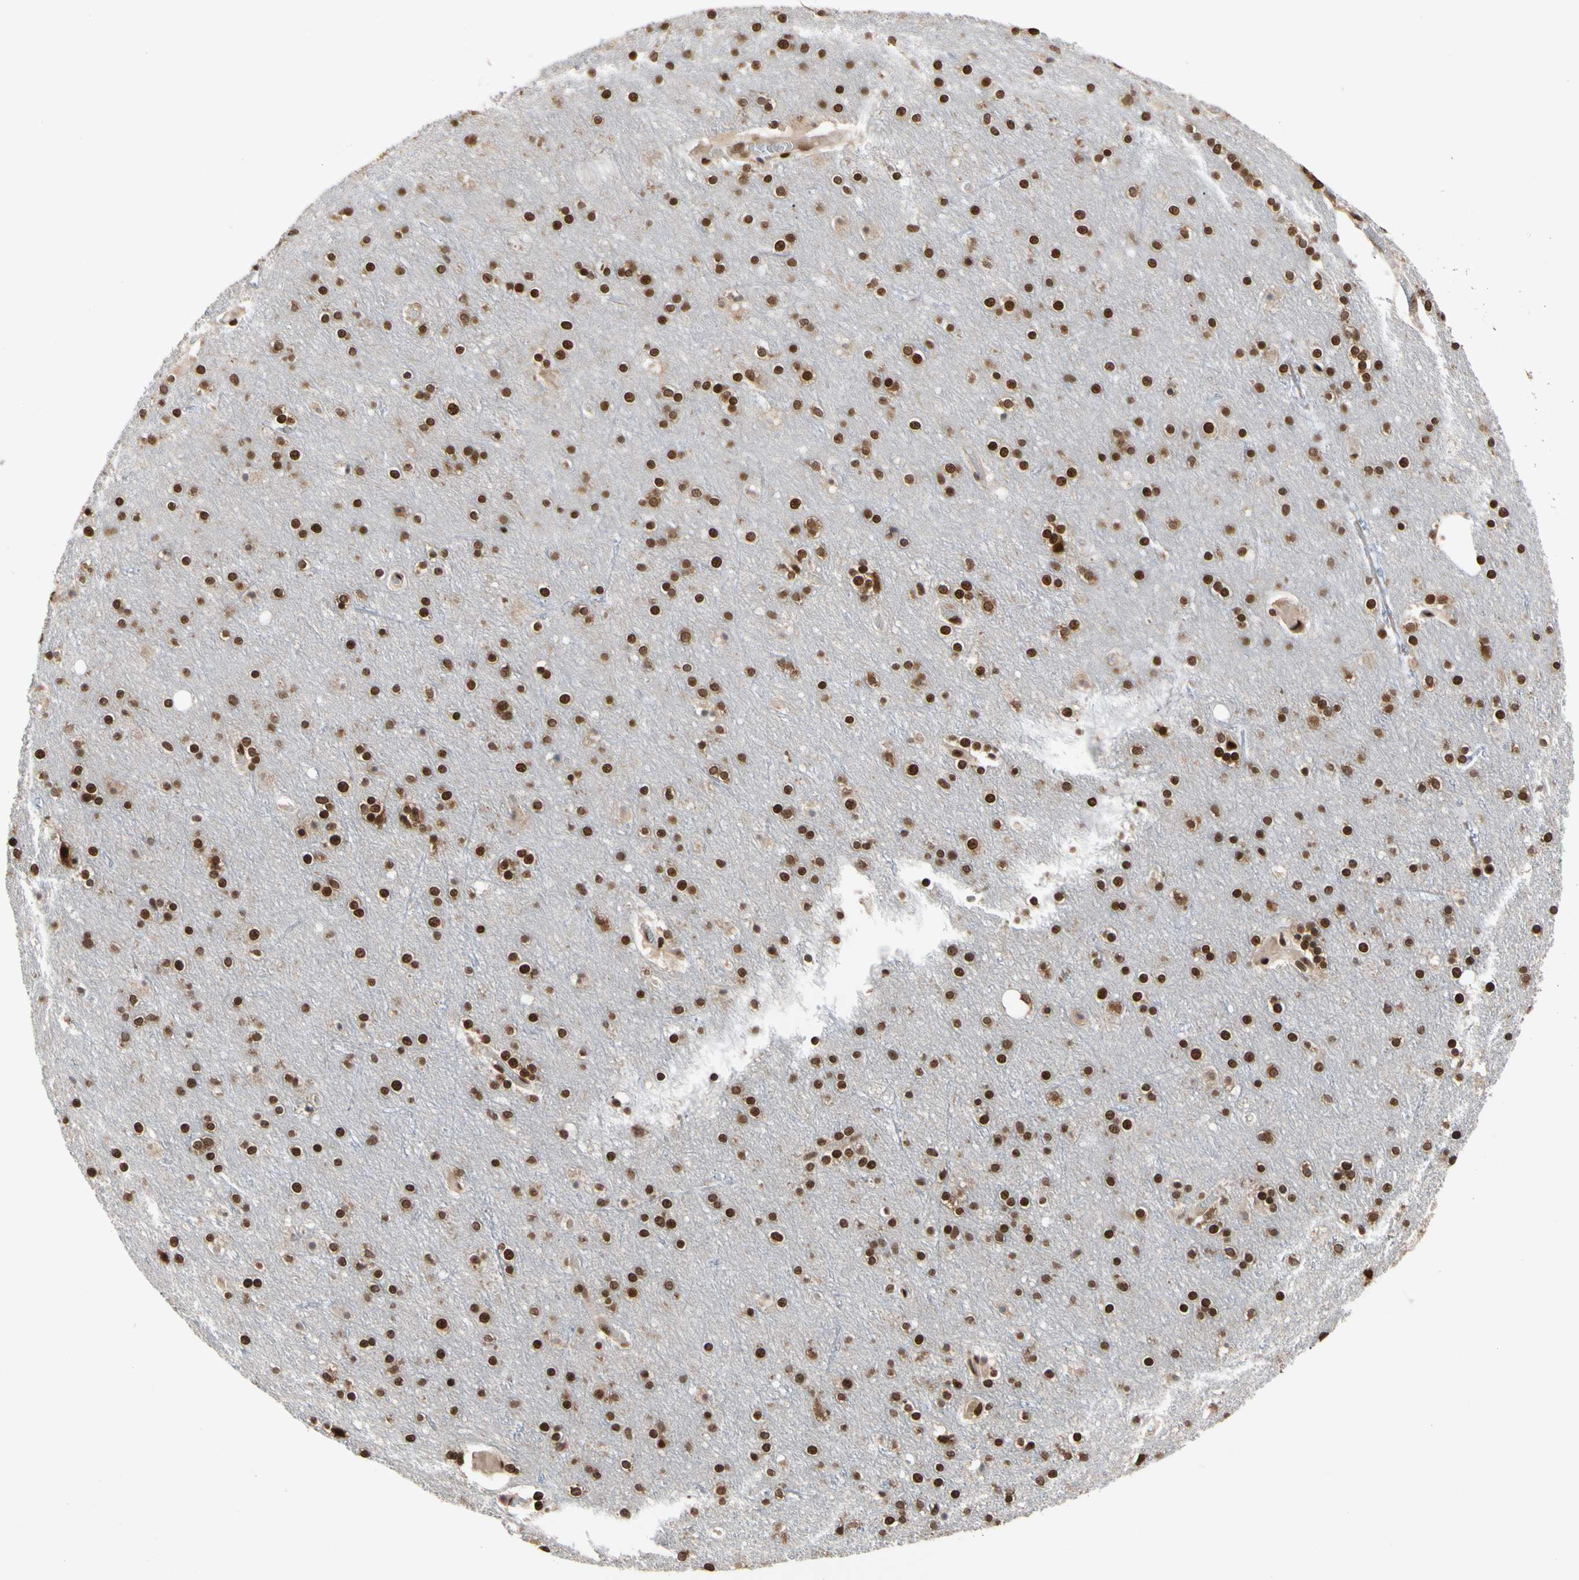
{"staining": {"intensity": "moderate", "quantity": ">75%", "location": "nuclear"}, "tissue": "cerebral cortex", "cell_type": "Endothelial cells", "image_type": "normal", "snomed": [{"axis": "morphology", "description": "Normal tissue, NOS"}, {"axis": "topography", "description": "Cerebral cortex"}], "caption": "A brown stain highlights moderate nuclear positivity of a protein in endothelial cells of benign human cerebral cortex.", "gene": "FAM98B", "patient": {"sex": "female", "age": 54}}